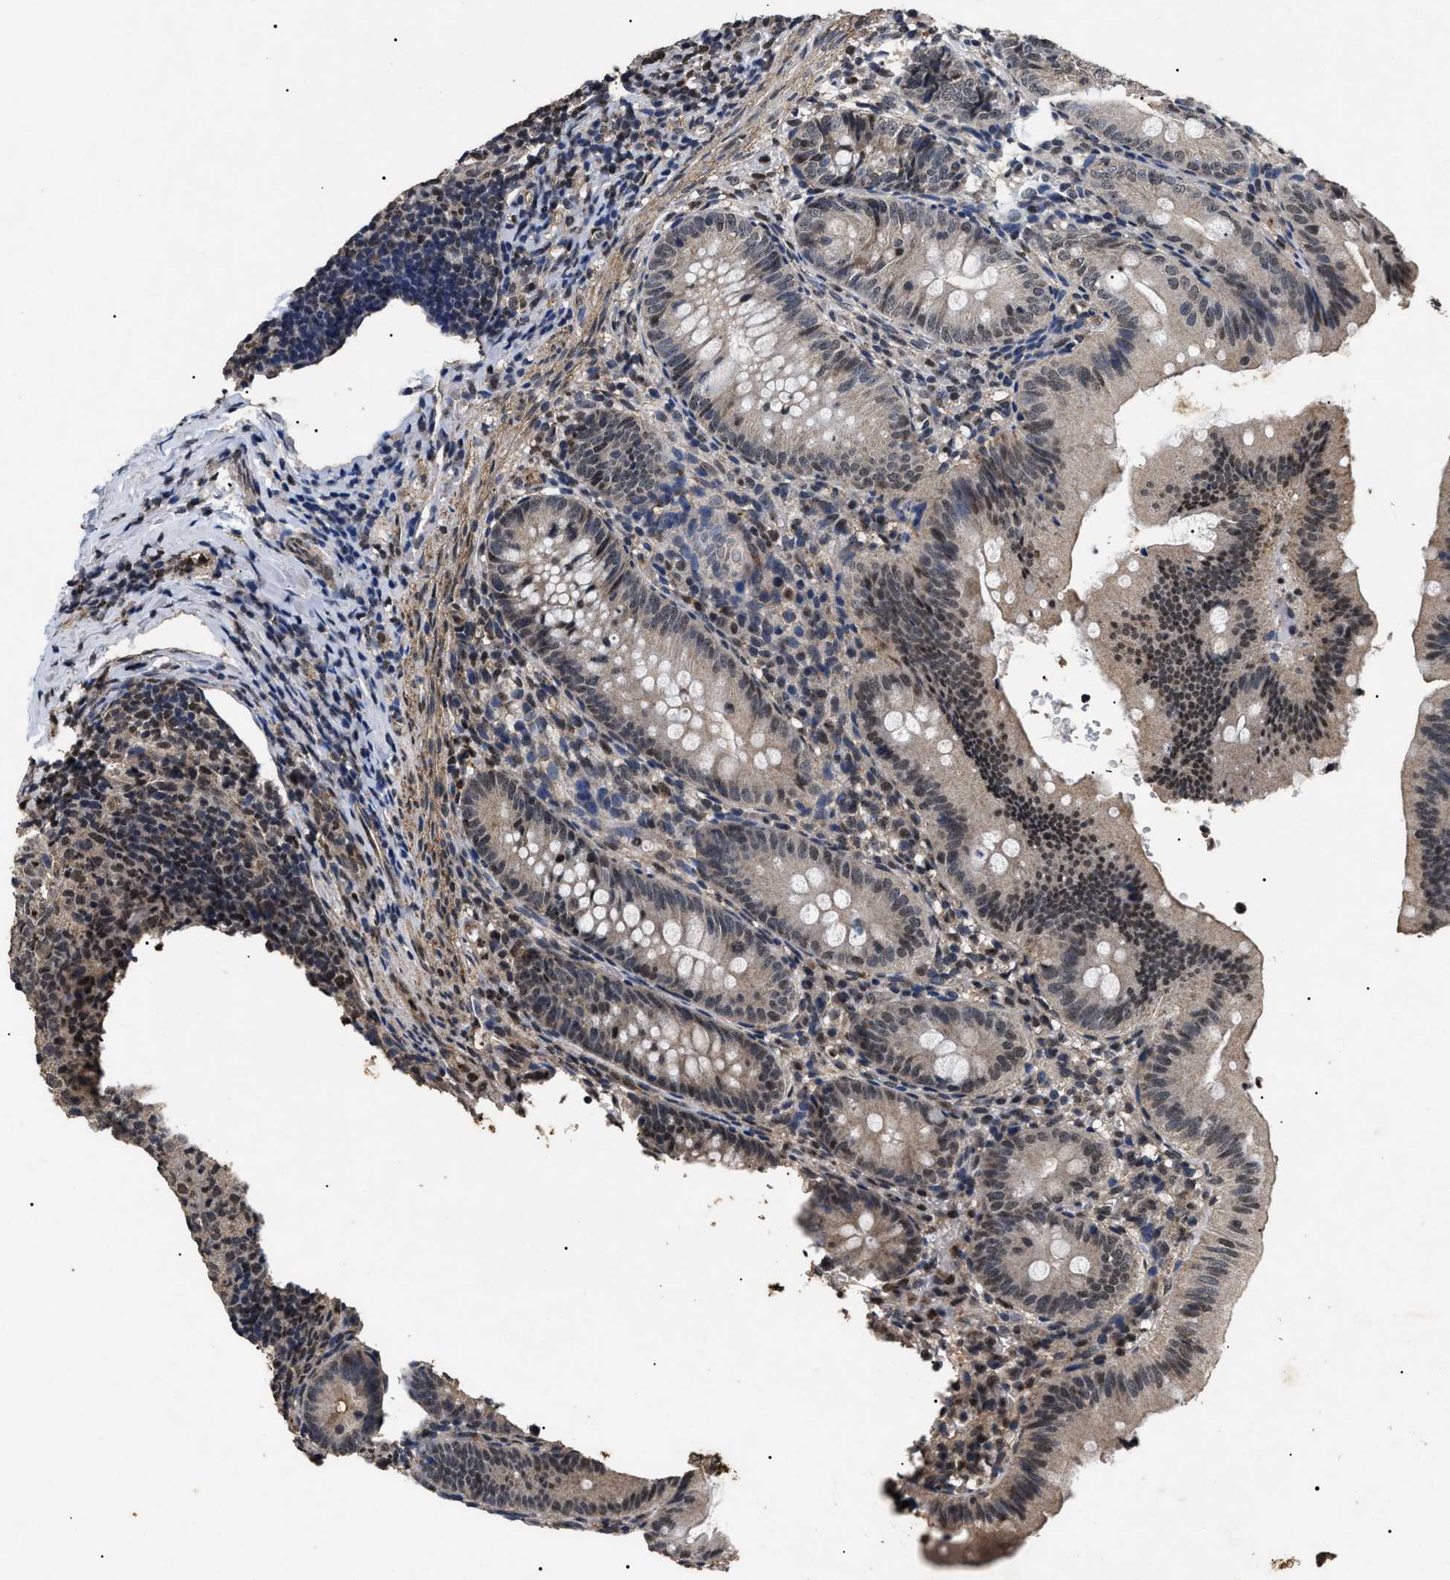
{"staining": {"intensity": "moderate", "quantity": "25%-75%", "location": "cytoplasmic/membranous,nuclear"}, "tissue": "appendix", "cell_type": "Glandular cells", "image_type": "normal", "snomed": [{"axis": "morphology", "description": "Normal tissue, NOS"}, {"axis": "topography", "description": "Appendix"}], "caption": "Benign appendix was stained to show a protein in brown. There is medium levels of moderate cytoplasmic/membranous,nuclear positivity in approximately 25%-75% of glandular cells.", "gene": "ANP32E", "patient": {"sex": "male", "age": 1}}